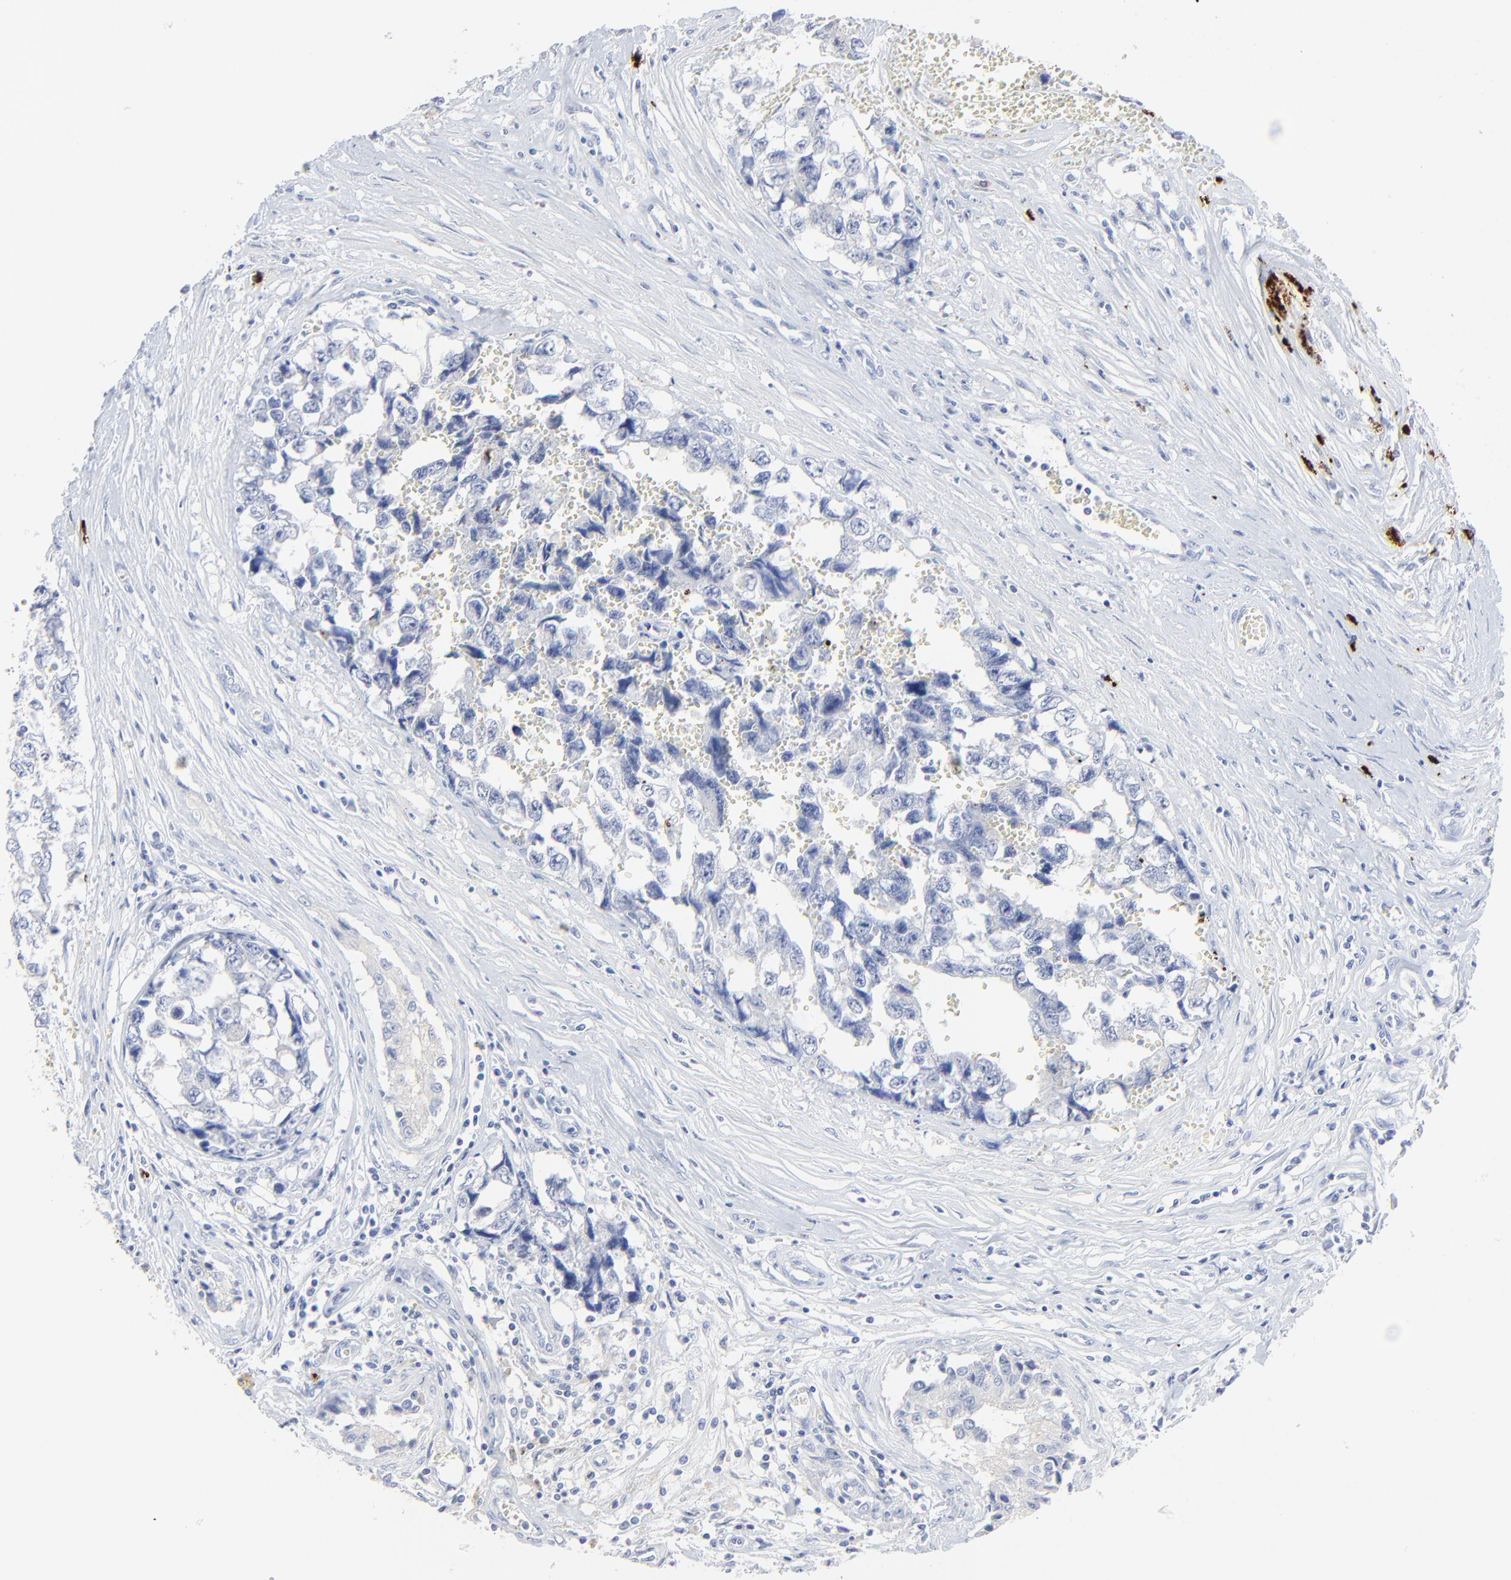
{"staining": {"intensity": "negative", "quantity": "none", "location": "none"}, "tissue": "testis cancer", "cell_type": "Tumor cells", "image_type": "cancer", "snomed": [{"axis": "morphology", "description": "Carcinoma, Embryonal, NOS"}, {"axis": "topography", "description": "Testis"}], "caption": "Immunohistochemistry (IHC) of human testis cancer demonstrates no expression in tumor cells.", "gene": "LCN2", "patient": {"sex": "male", "age": 31}}